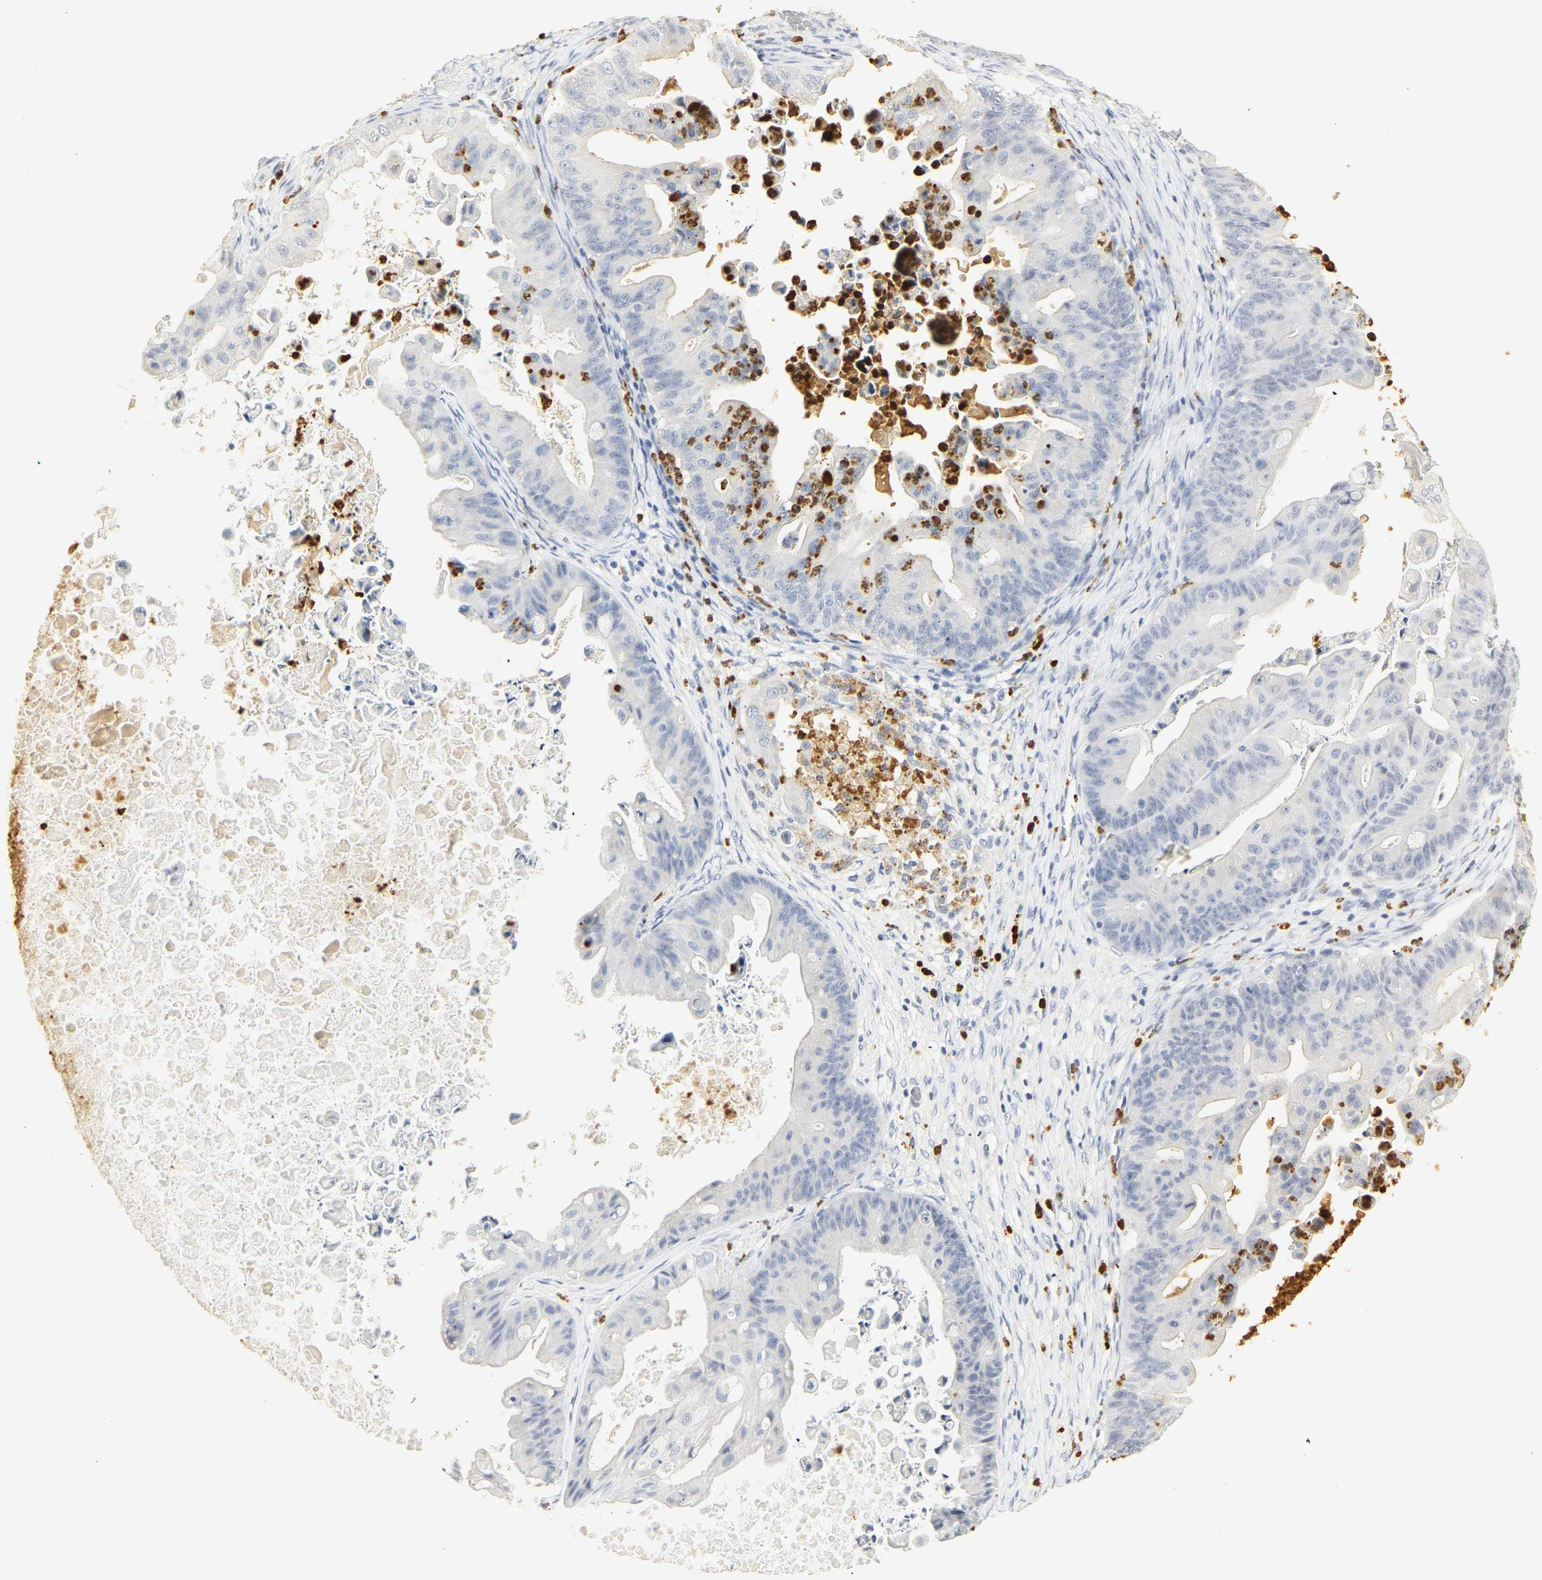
{"staining": {"intensity": "negative", "quantity": "none", "location": "none"}, "tissue": "ovarian cancer", "cell_type": "Tumor cells", "image_type": "cancer", "snomed": [{"axis": "morphology", "description": "Cystadenocarcinoma, mucinous, NOS"}, {"axis": "topography", "description": "Ovary"}], "caption": "This is a photomicrograph of immunohistochemistry (IHC) staining of mucinous cystadenocarcinoma (ovarian), which shows no positivity in tumor cells.", "gene": "MPO", "patient": {"sex": "female", "age": 37}}